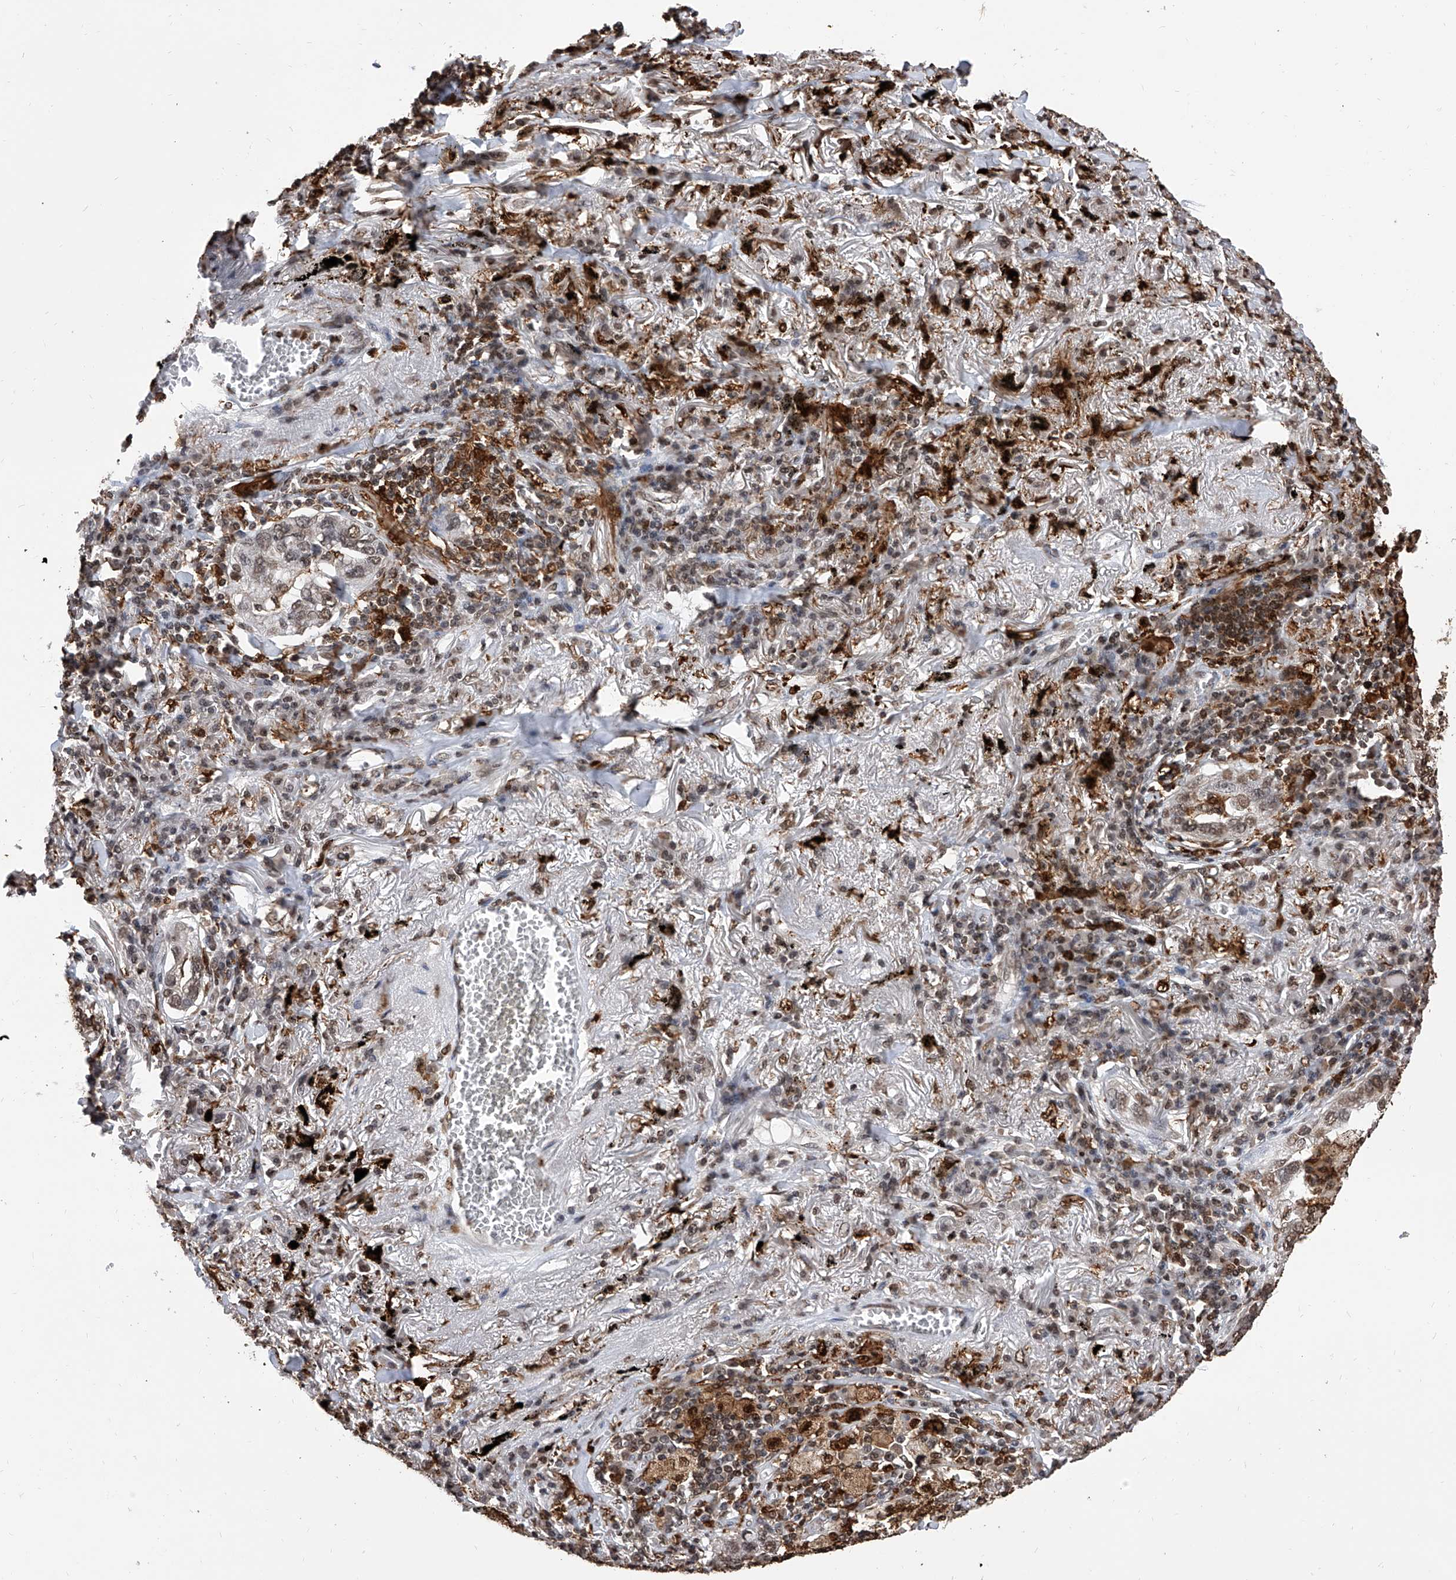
{"staining": {"intensity": "weak", "quantity": ">75%", "location": "nuclear"}, "tissue": "lung cancer", "cell_type": "Tumor cells", "image_type": "cancer", "snomed": [{"axis": "morphology", "description": "Adenocarcinoma, NOS"}, {"axis": "topography", "description": "Lung"}], "caption": "Immunohistochemical staining of human lung adenocarcinoma demonstrates low levels of weak nuclear positivity in approximately >75% of tumor cells. (Stains: DAB in brown, nuclei in blue, Microscopy: brightfield microscopy at high magnification).", "gene": "CFAP410", "patient": {"sex": "male", "age": 65}}